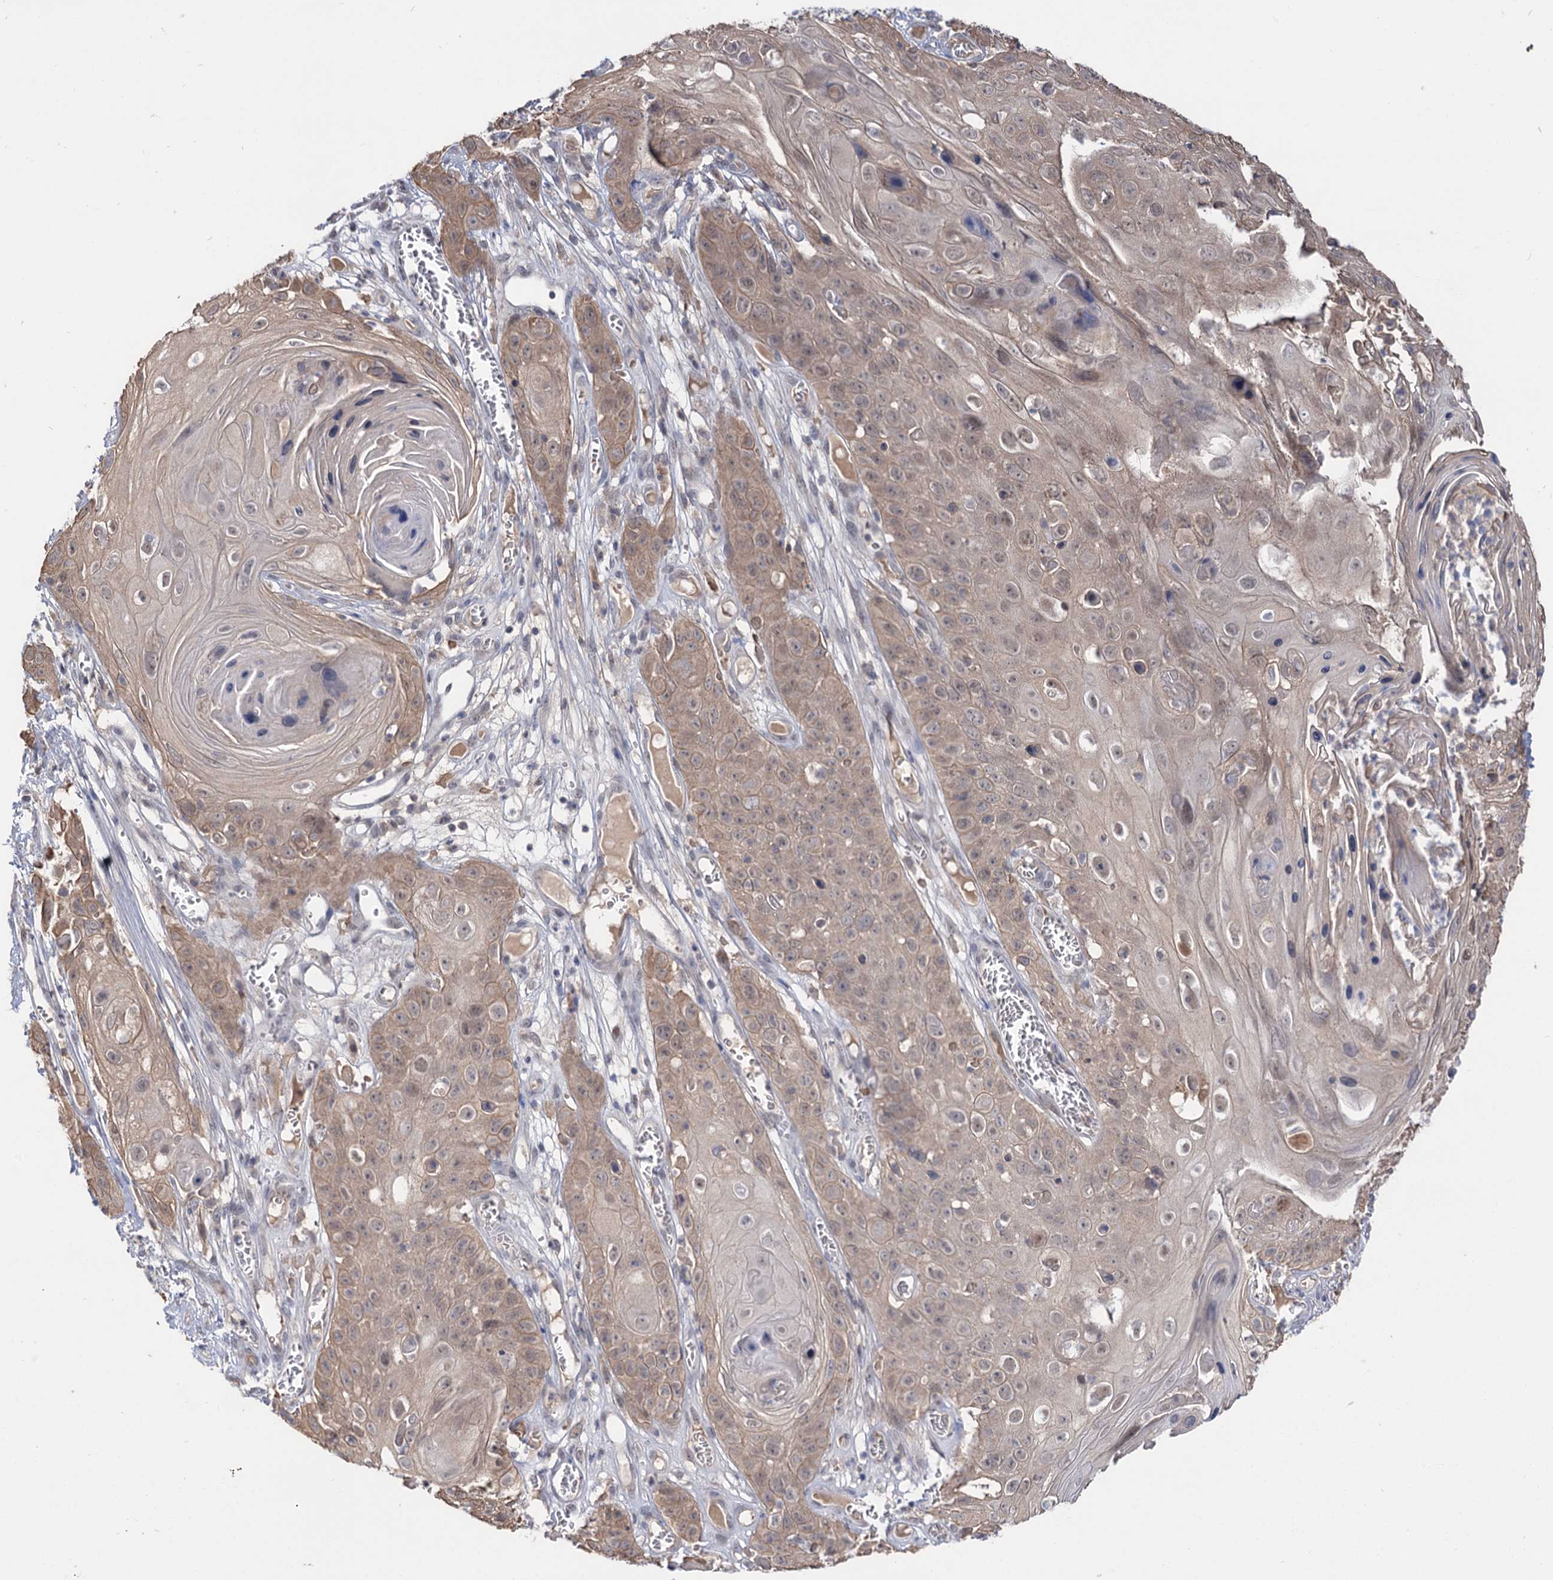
{"staining": {"intensity": "weak", "quantity": ">75%", "location": "cytoplasmic/membranous"}, "tissue": "skin cancer", "cell_type": "Tumor cells", "image_type": "cancer", "snomed": [{"axis": "morphology", "description": "Squamous cell carcinoma, NOS"}, {"axis": "topography", "description": "Skin"}], "caption": "Squamous cell carcinoma (skin) stained with immunohistochemistry shows weak cytoplasmic/membranous positivity in about >75% of tumor cells.", "gene": "NEK10", "patient": {"sex": "male", "age": 55}}